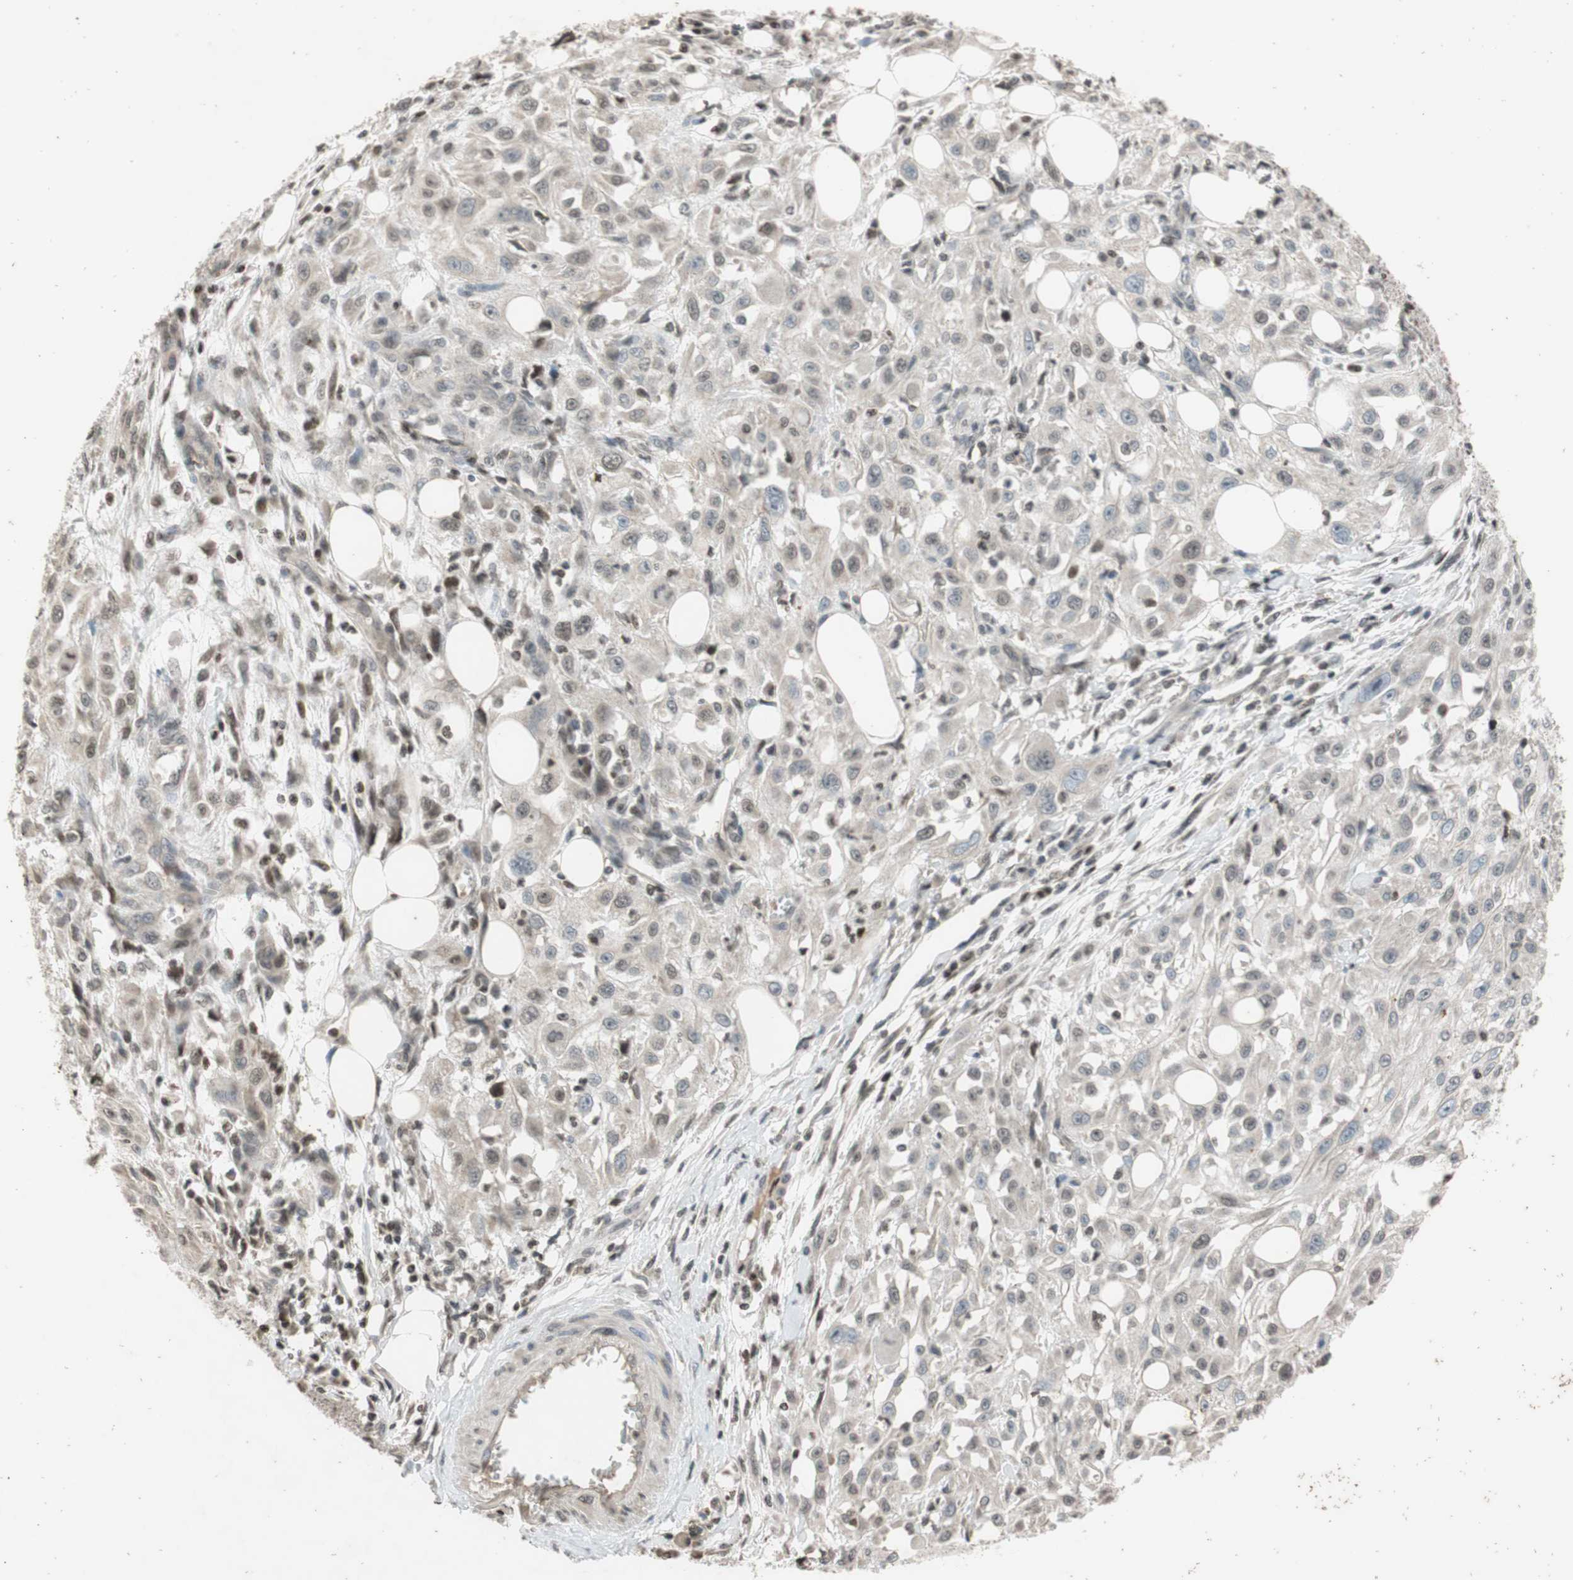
{"staining": {"intensity": "weak", "quantity": "25%-75%", "location": "nuclear"}, "tissue": "skin cancer", "cell_type": "Tumor cells", "image_type": "cancer", "snomed": [{"axis": "morphology", "description": "Squamous cell carcinoma, NOS"}, {"axis": "topography", "description": "Skin"}], "caption": "DAB immunohistochemical staining of skin cancer (squamous cell carcinoma) demonstrates weak nuclear protein expression in about 25%-75% of tumor cells.", "gene": "MCM6", "patient": {"sex": "male", "age": 75}}